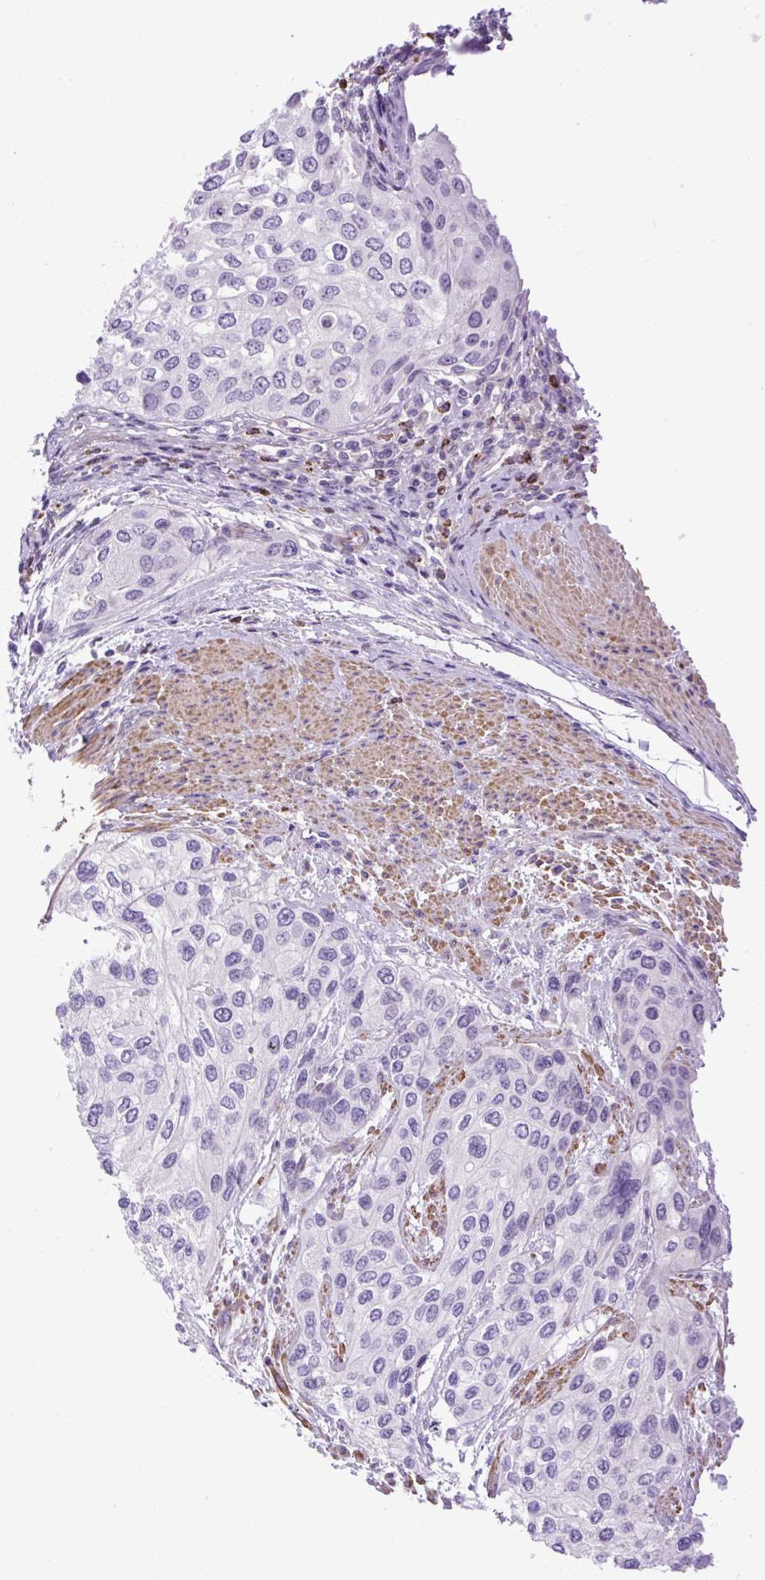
{"staining": {"intensity": "negative", "quantity": "none", "location": "none"}, "tissue": "urothelial cancer", "cell_type": "Tumor cells", "image_type": "cancer", "snomed": [{"axis": "morphology", "description": "Normal tissue, NOS"}, {"axis": "morphology", "description": "Urothelial carcinoma, High grade"}, {"axis": "topography", "description": "Vascular tissue"}, {"axis": "topography", "description": "Urinary bladder"}], "caption": "This is an immunohistochemistry (IHC) image of human high-grade urothelial carcinoma. There is no positivity in tumor cells.", "gene": "VWA7", "patient": {"sex": "female", "age": 56}}